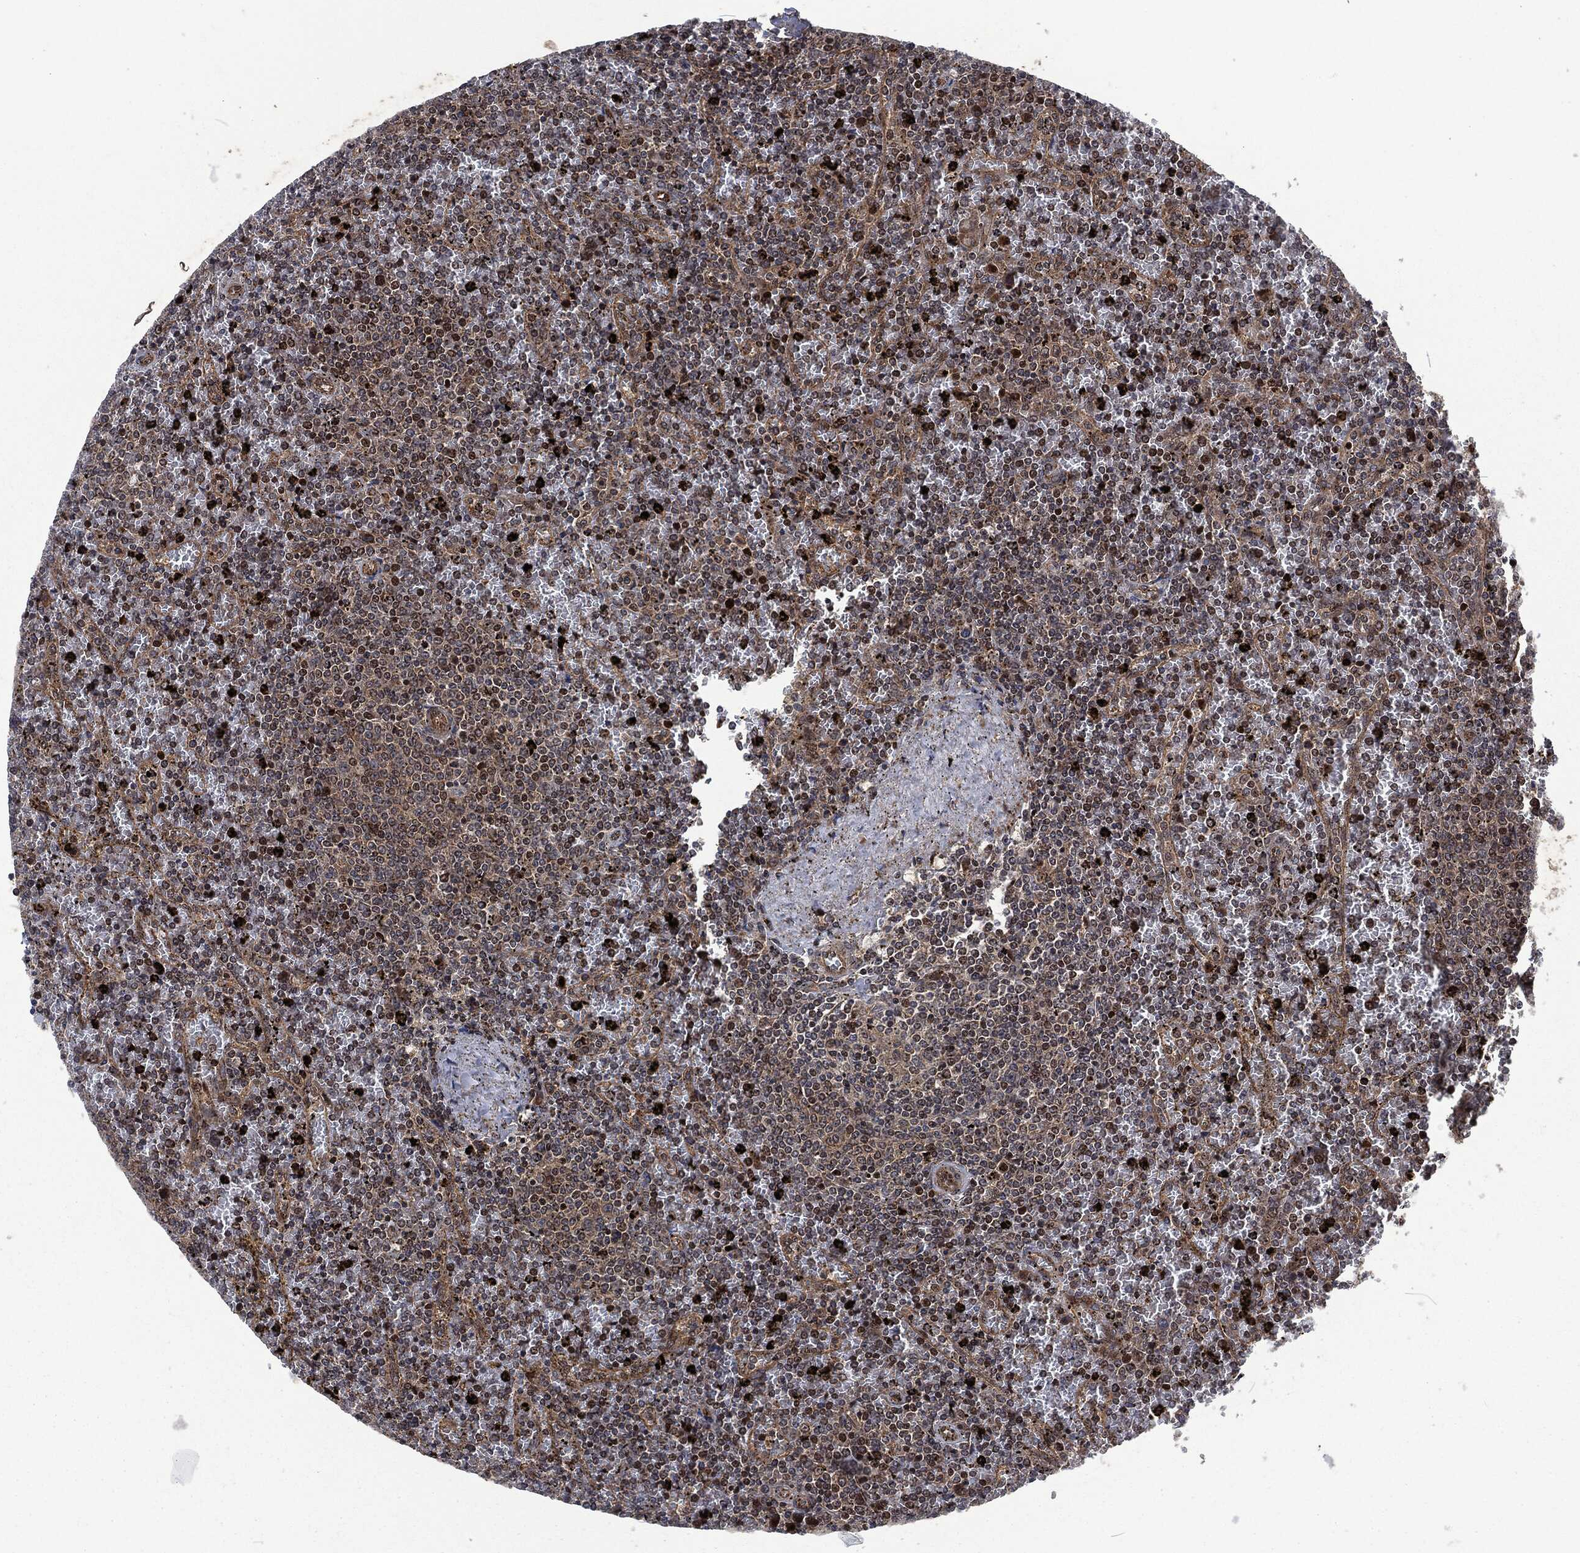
{"staining": {"intensity": "negative", "quantity": "none", "location": "none"}, "tissue": "lymphoma", "cell_type": "Tumor cells", "image_type": "cancer", "snomed": [{"axis": "morphology", "description": "Malignant lymphoma, non-Hodgkin's type, Low grade"}, {"axis": "topography", "description": "Spleen"}], "caption": "Tumor cells are negative for brown protein staining in low-grade malignant lymphoma, non-Hodgkin's type.", "gene": "CMPK2", "patient": {"sex": "female", "age": 77}}